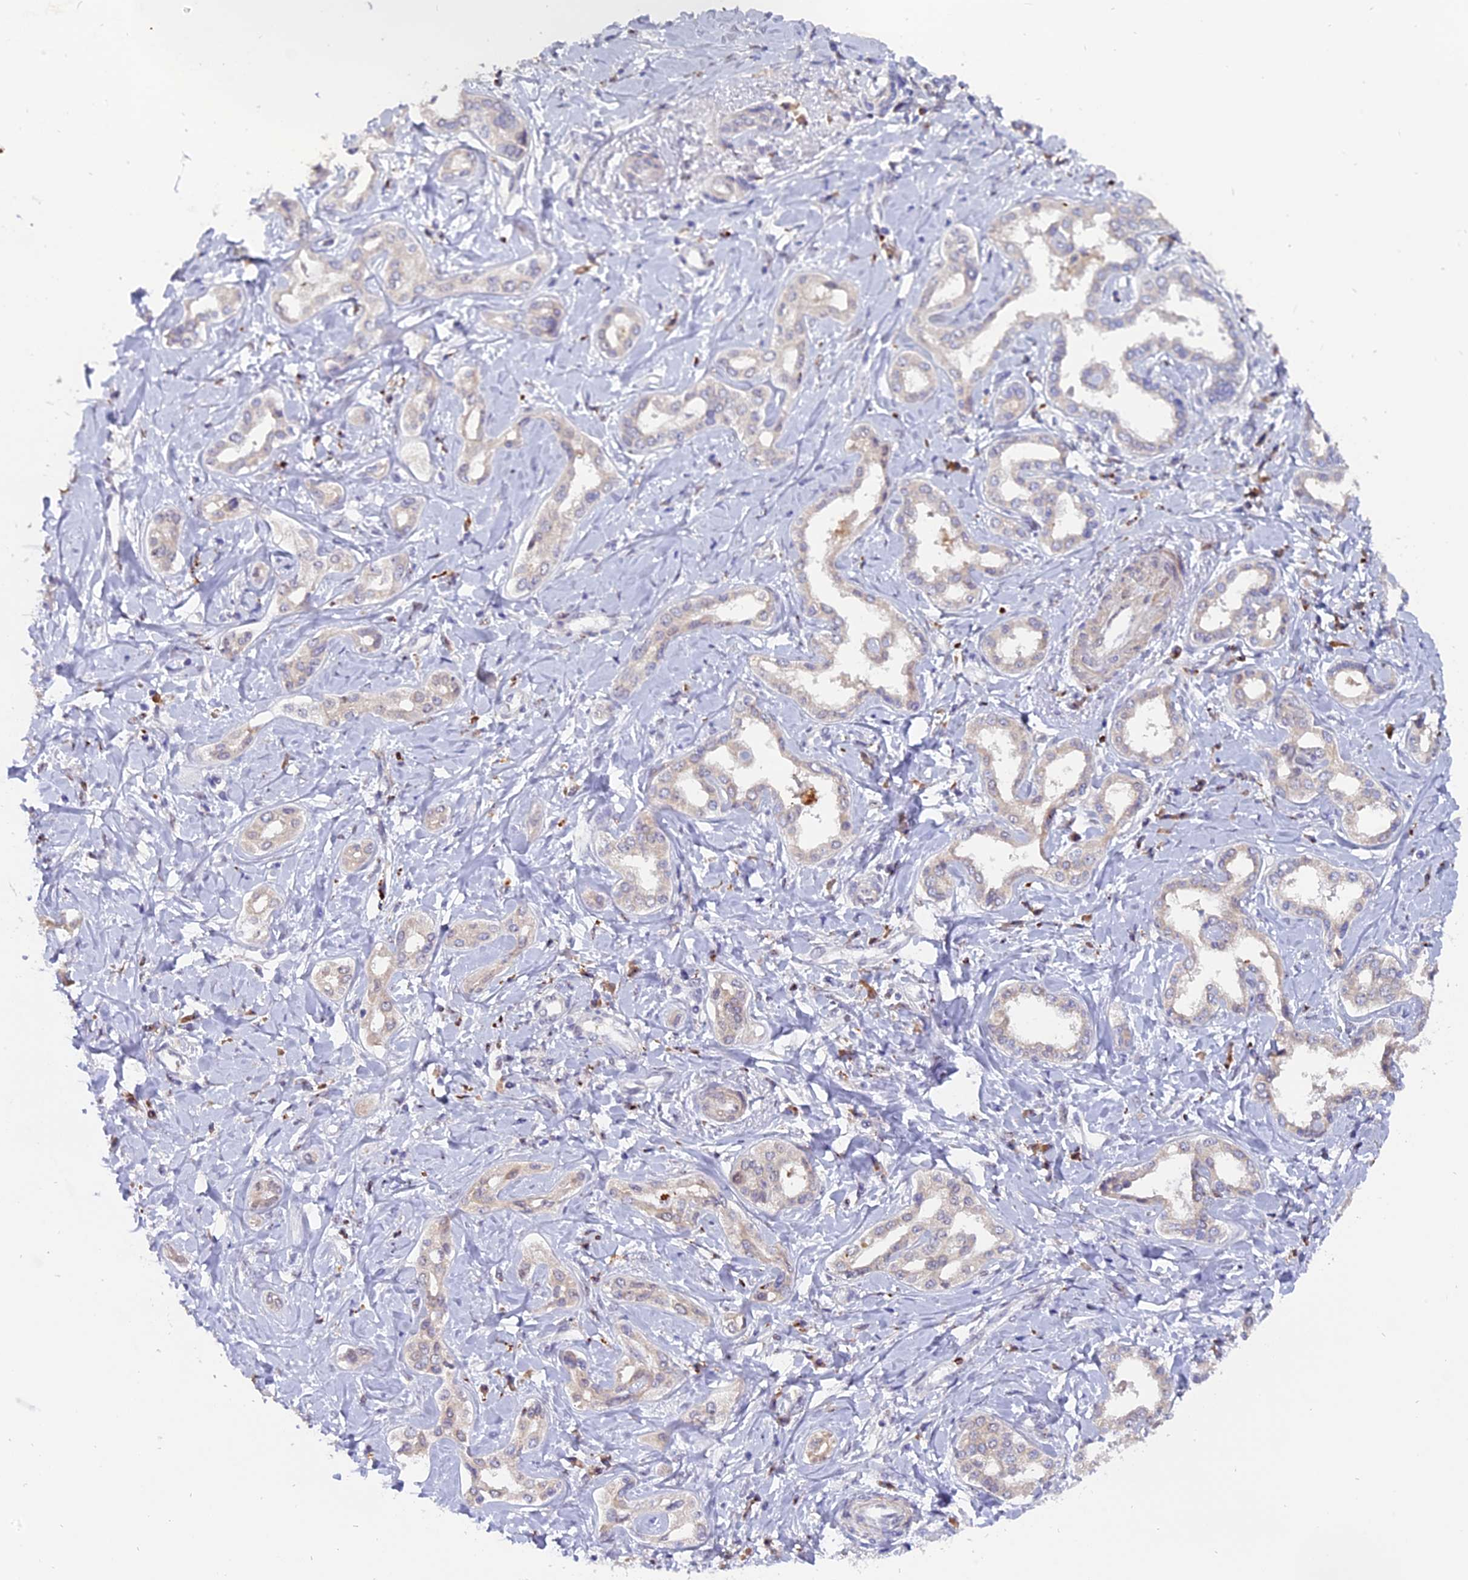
{"staining": {"intensity": "negative", "quantity": "none", "location": "none"}, "tissue": "liver cancer", "cell_type": "Tumor cells", "image_type": "cancer", "snomed": [{"axis": "morphology", "description": "Cholangiocarcinoma"}, {"axis": "topography", "description": "Liver"}], "caption": "Image shows no significant protein staining in tumor cells of liver cancer (cholangiocarcinoma).", "gene": "FAM118B", "patient": {"sex": "female", "age": 77}}